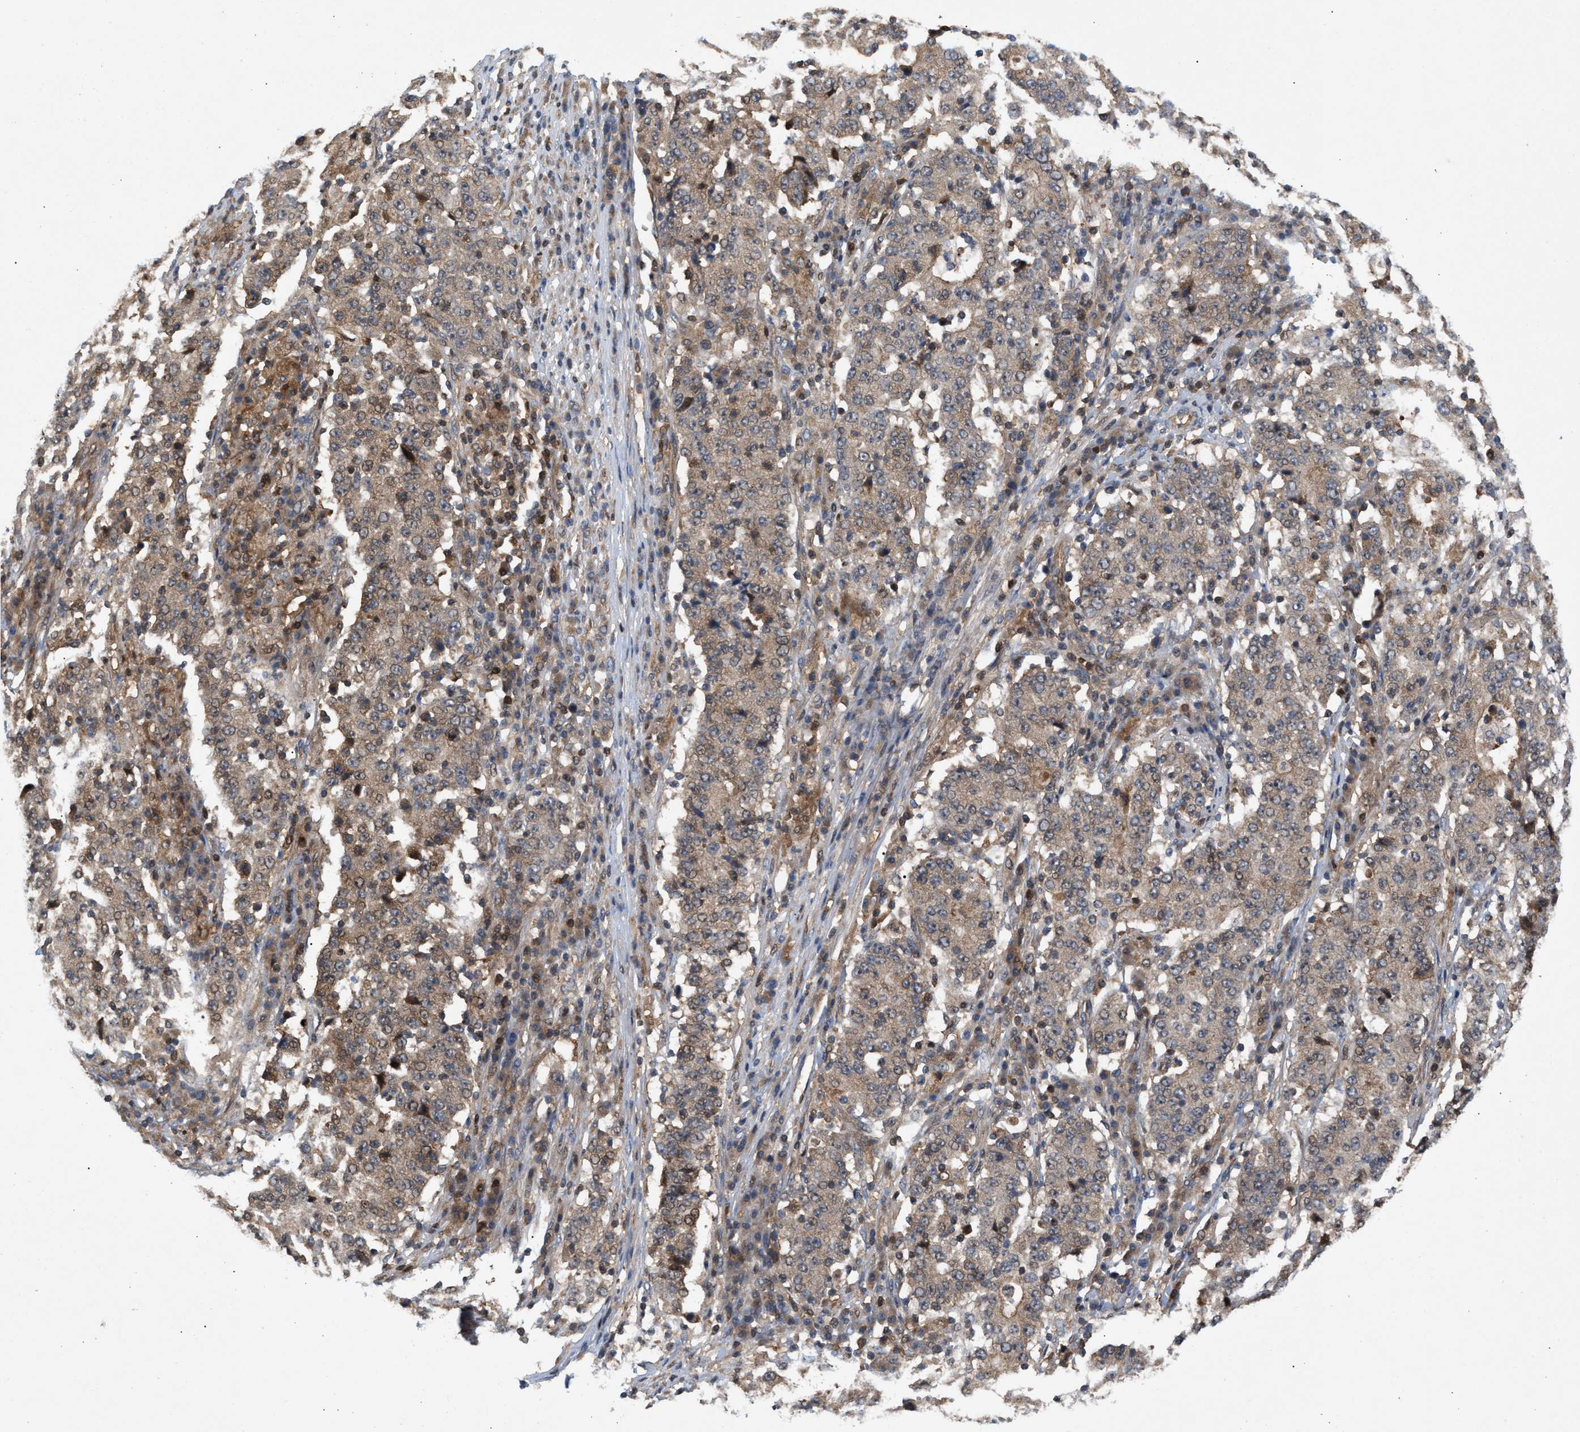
{"staining": {"intensity": "weak", "quantity": ">75%", "location": "cytoplasmic/membranous"}, "tissue": "stomach cancer", "cell_type": "Tumor cells", "image_type": "cancer", "snomed": [{"axis": "morphology", "description": "Adenocarcinoma, NOS"}, {"axis": "topography", "description": "Stomach"}], "caption": "Weak cytoplasmic/membranous protein staining is appreciated in about >75% of tumor cells in stomach cancer (adenocarcinoma). (IHC, brightfield microscopy, high magnification).", "gene": "GLOD4", "patient": {"sex": "male", "age": 59}}